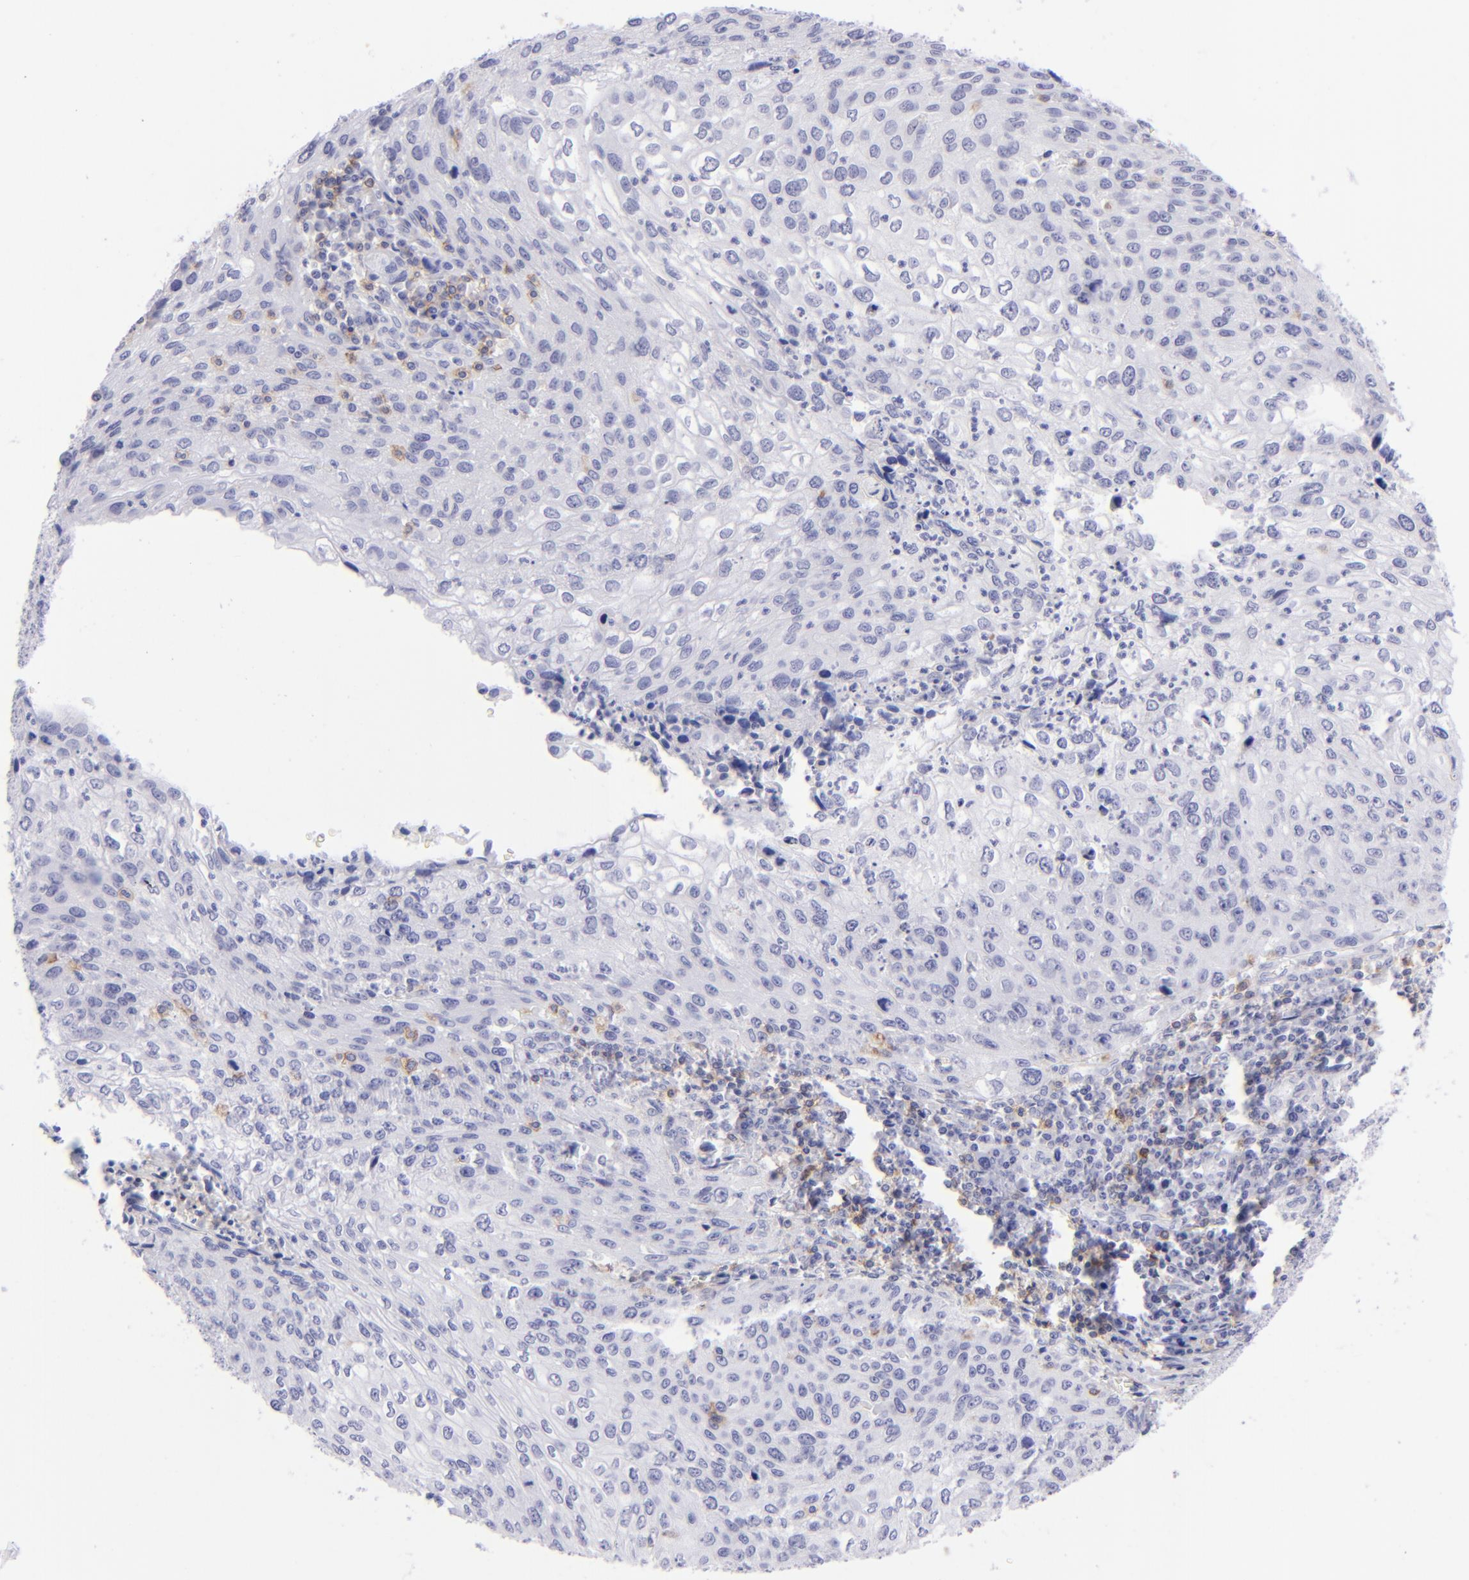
{"staining": {"intensity": "negative", "quantity": "none", "location": "none"}, "tissue": "cervical cancer", "cell_type": "Tumor cells", "image_type": "cancer", "snomed": [{"axis": "morphology", "description": "Squamous cell carcinoma, NOS"}, {"axis": "topography", "description": "Cervix"}], "caption": "The micrograph exhibits no significant staining in tumor cells of cervical cancer.", "gene": "CD69", "patient": {"sex": "female", "age": 32}}